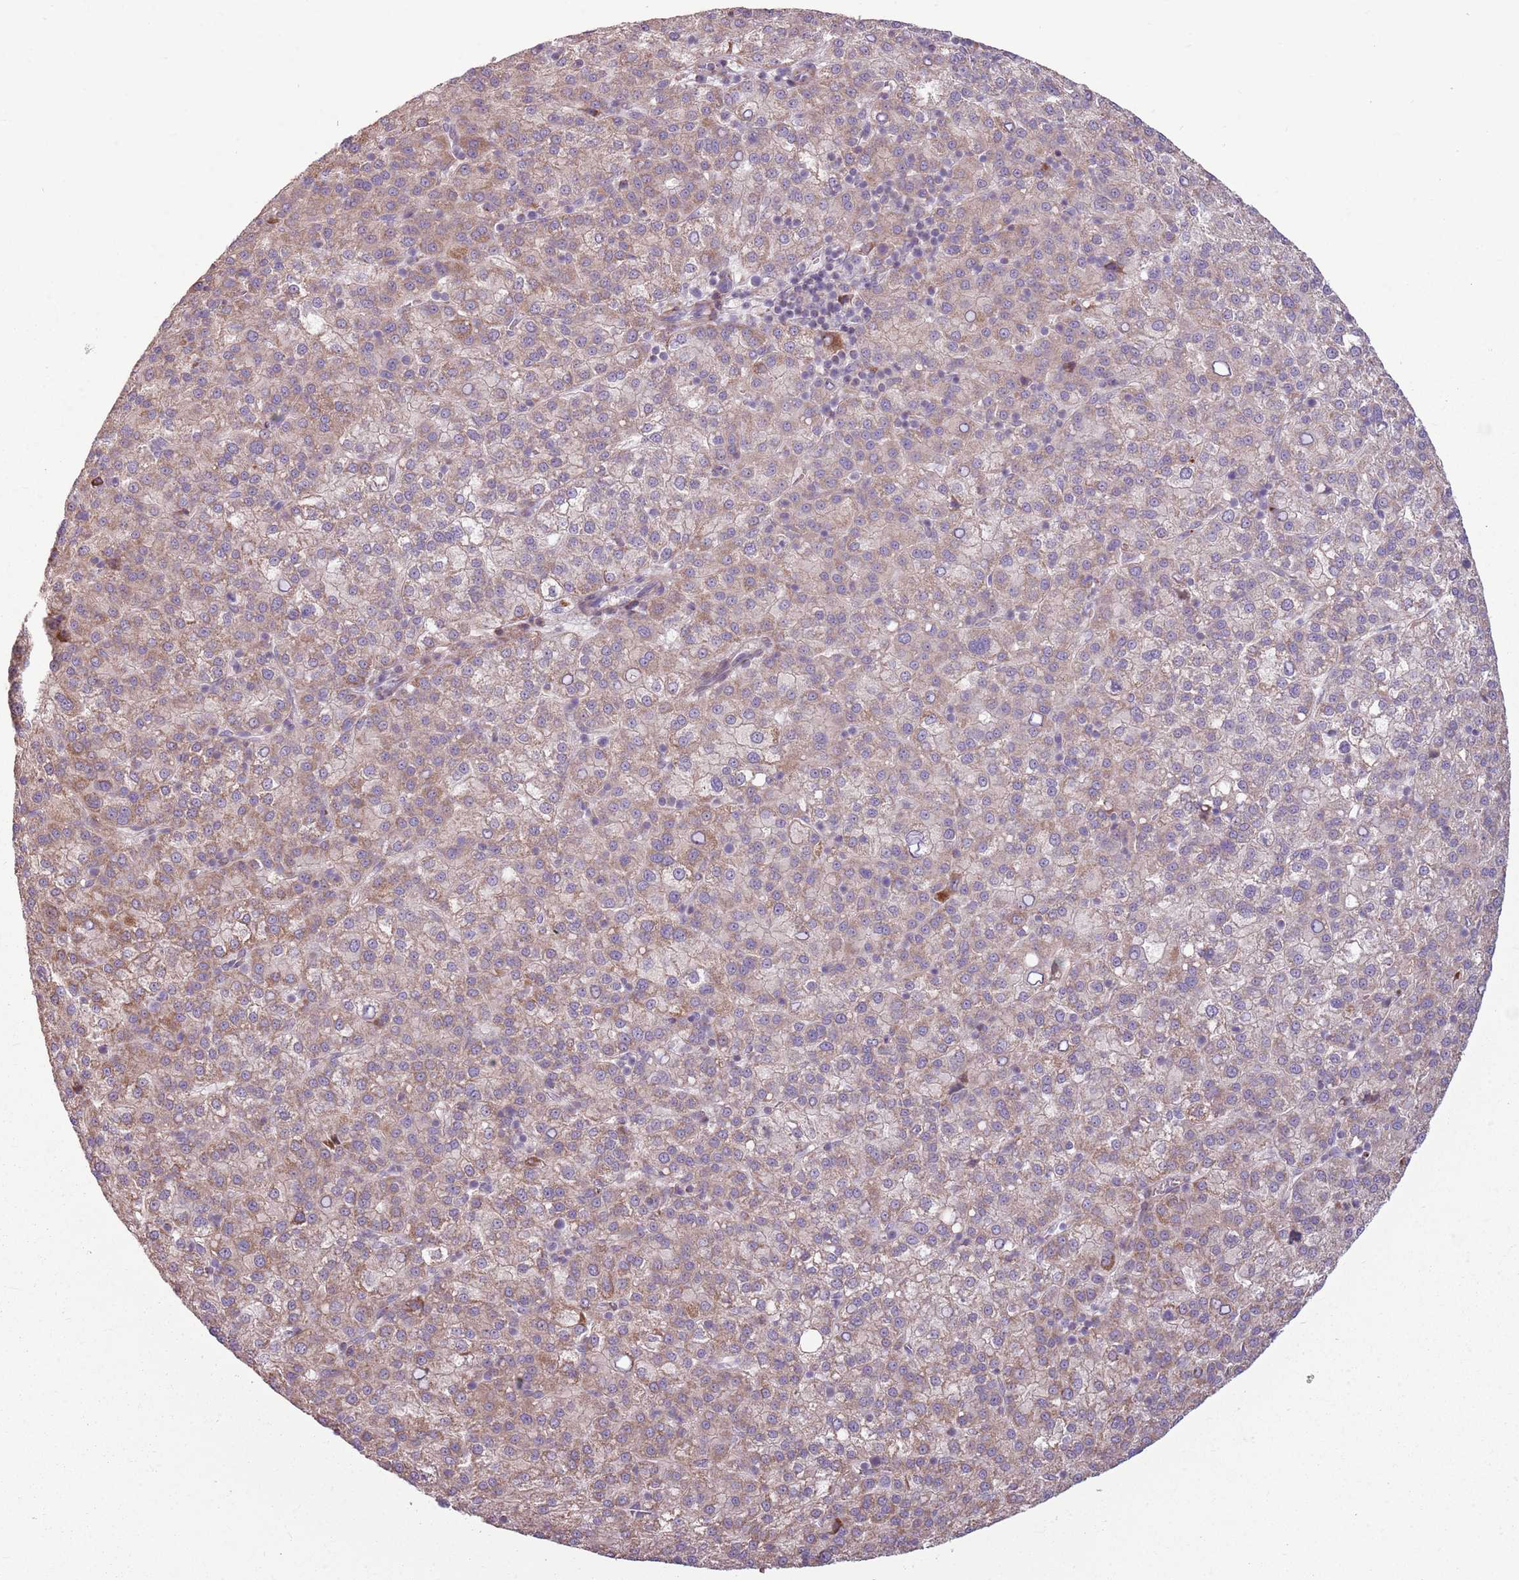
{"staining": {"intensity": "moderate", "quantity": ">75%", "location": "cytoplasmic/membranous"}, "tissue": "liver cancer", "cell_type": "Tumor cells", "image_type": "cancer", "snomed": [{"axis": "morphology", "description": "Carcinoma, Hepatocellular, NOS"}, {"axis": "topography", "description": "Liver"}], "caption": "A high-resolution histopathology image shows IHC staining of liver cancer, which exhibits moderate cytoplasmic/membranous staining in about >75% of tumor cells.", "gene": "ZNF530", "patient": {"sex": "female", "age": 58}}